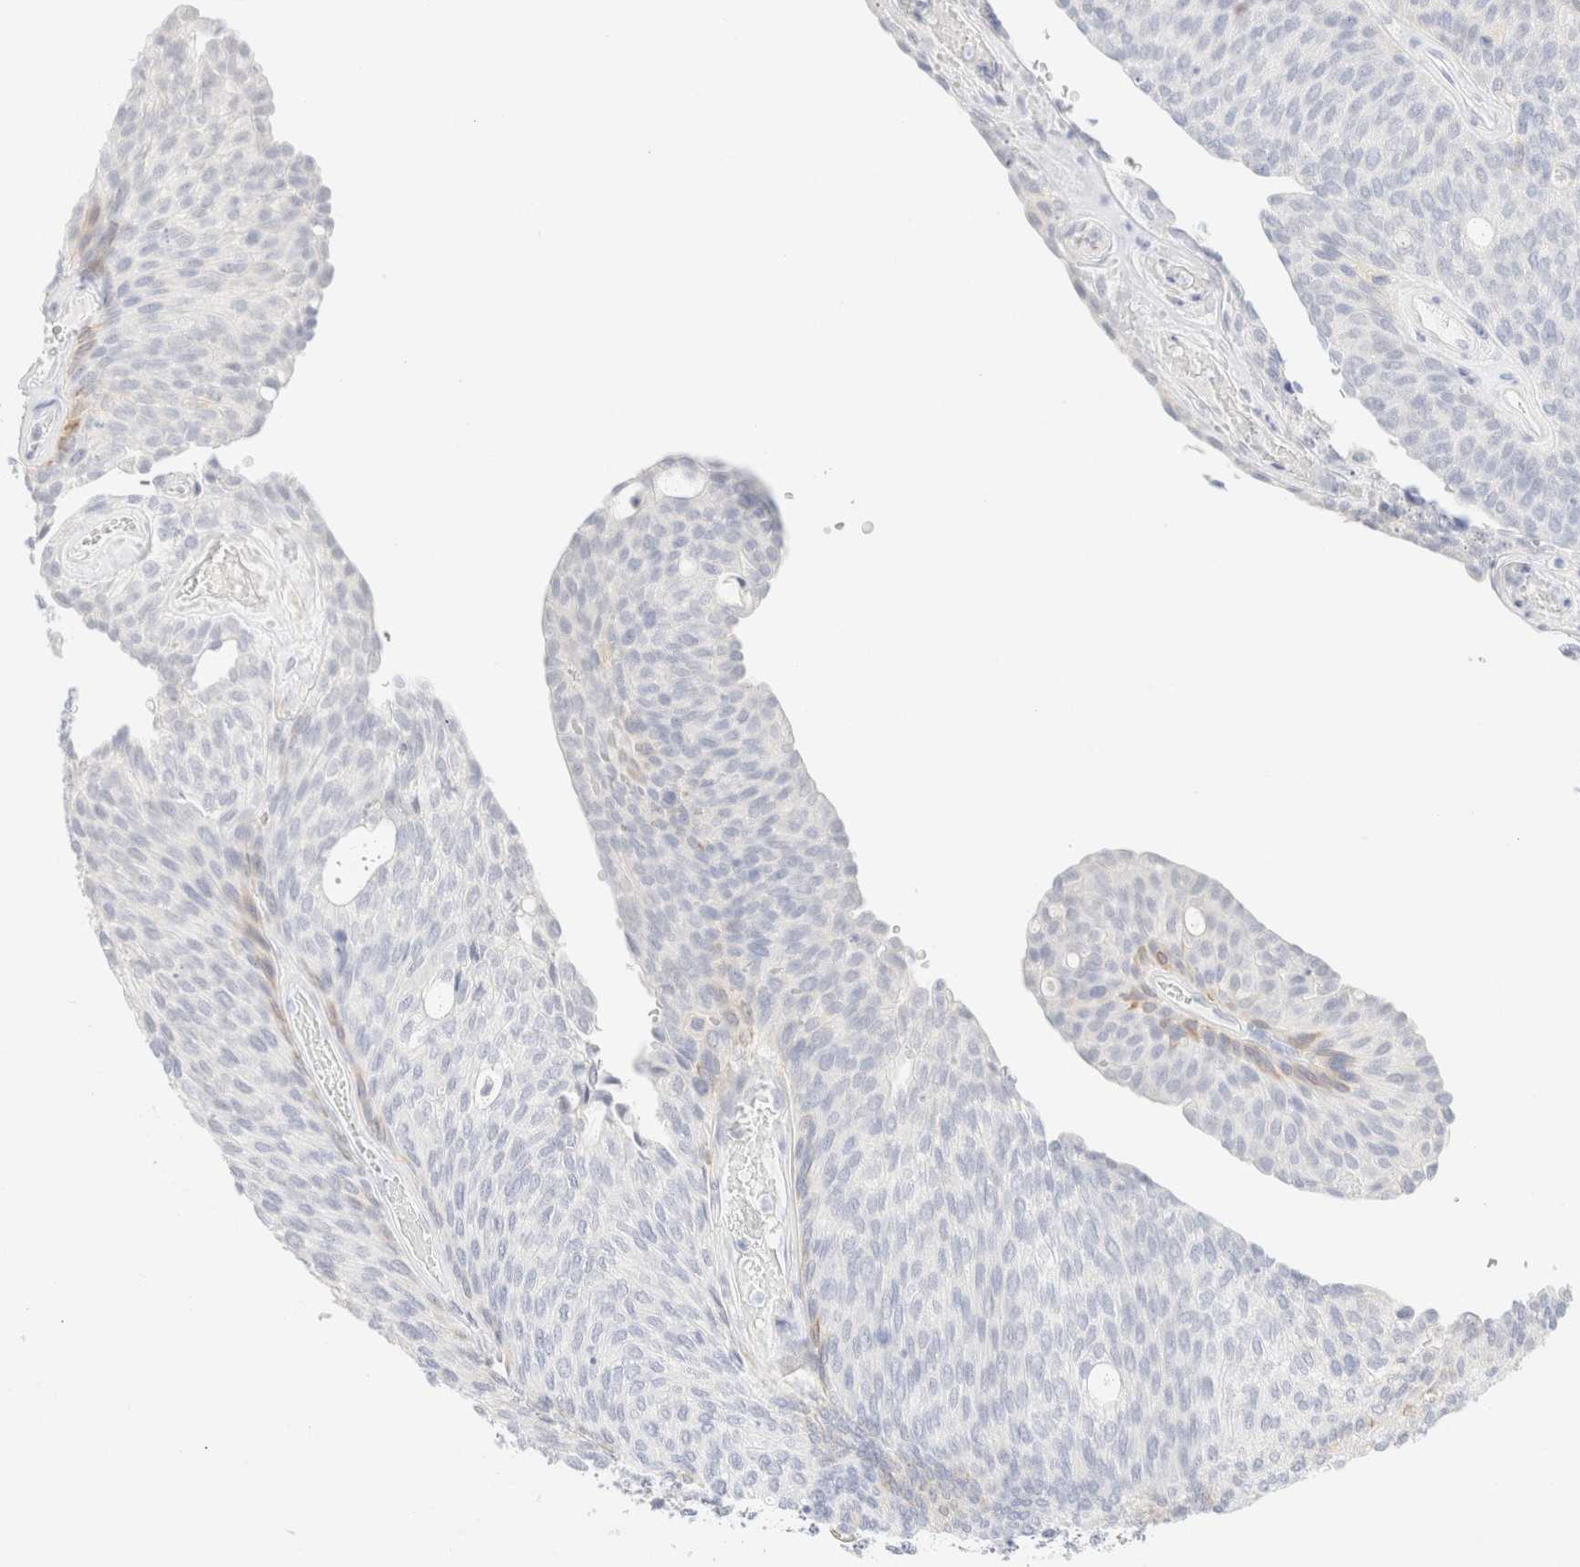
{"staining": {"intensity": "moderate", "quantity": "<25%", "location": "cytoplasmic/membranous"}, "tissue": "urothelial cancer", "cell_type": "Tumor cells", "image_type": "cancer", "snomed": [{"axis": "morphology", "description": "Urothelial carcinoma, Low grade"}, {"axis": "topography", "description": "Urinary bladder"}], "caption": "Urothelial carcinoma (low-grade) tissue exhibits moderate cytoplasmic/membranous staining in approximately <25% of tumor cells, visualized by immunohistochemistry.", "gene": "KRT15", "patient": {"sex": "female", "age": 79}}